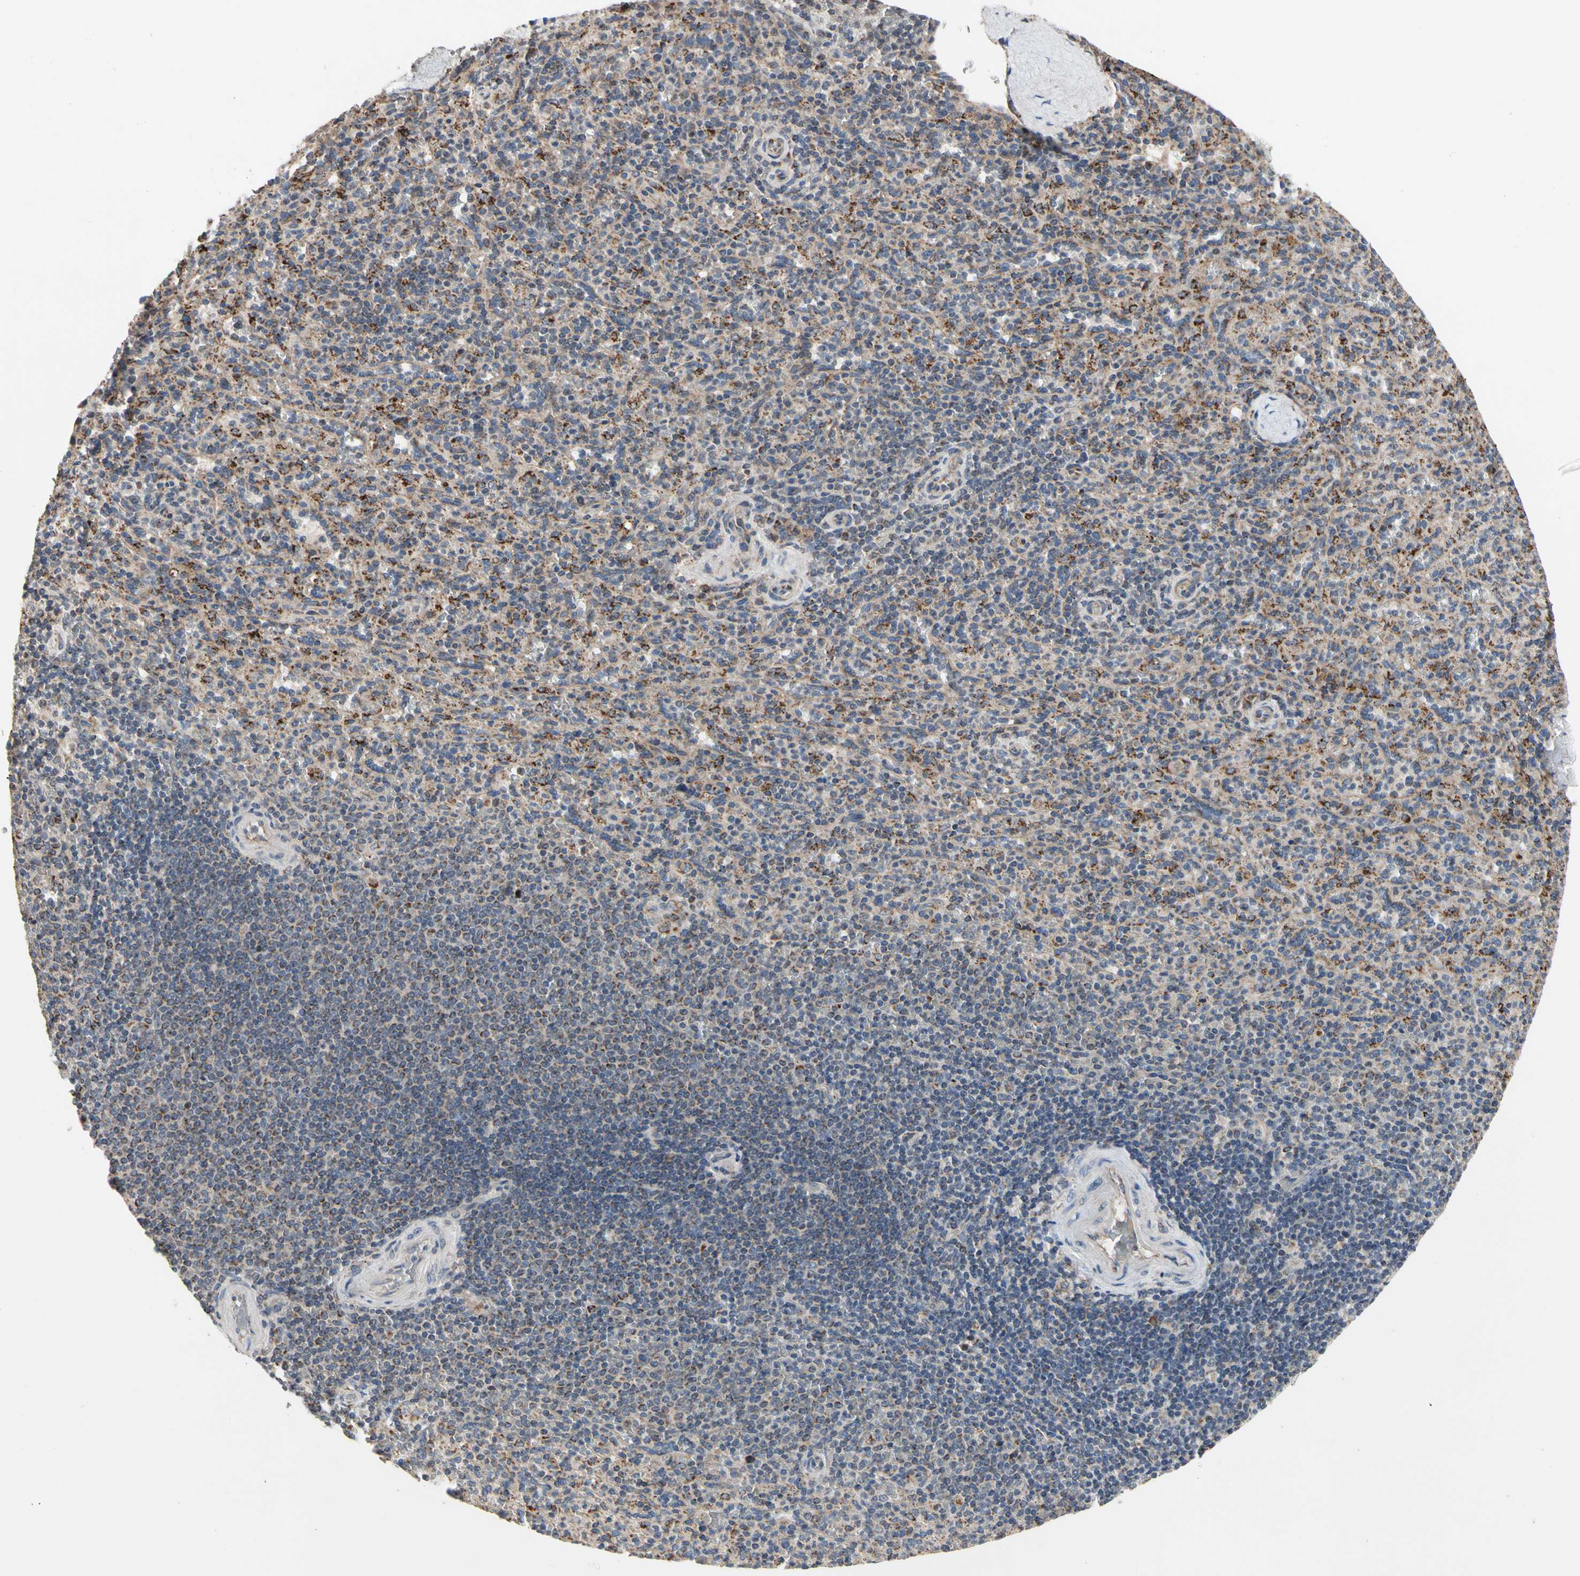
{"staining": {"intensity": "moderate", "quantity": "25%-75%", "location": "cytoplasmic/membranous"}, "tissue": "spleen", "cell_type": "Cells in red pulp", "image_type": "normal", "snomed": [{"axis": "morphology", "description": "Normal tissue, NOS"}, {"axis": "topography", "description": "Spleen"}], "caption": "Unremarkable spleen was stained to show a protein in brown. There is medium levels of moderate cytoplasmic/membranous positivity in about 25%-75% of cells in red pulp. (DAB = brown stain, brightfield microscopy at high magnification).", "gene": "GPD2", "patient": {"sex": "male", "age": 36}}